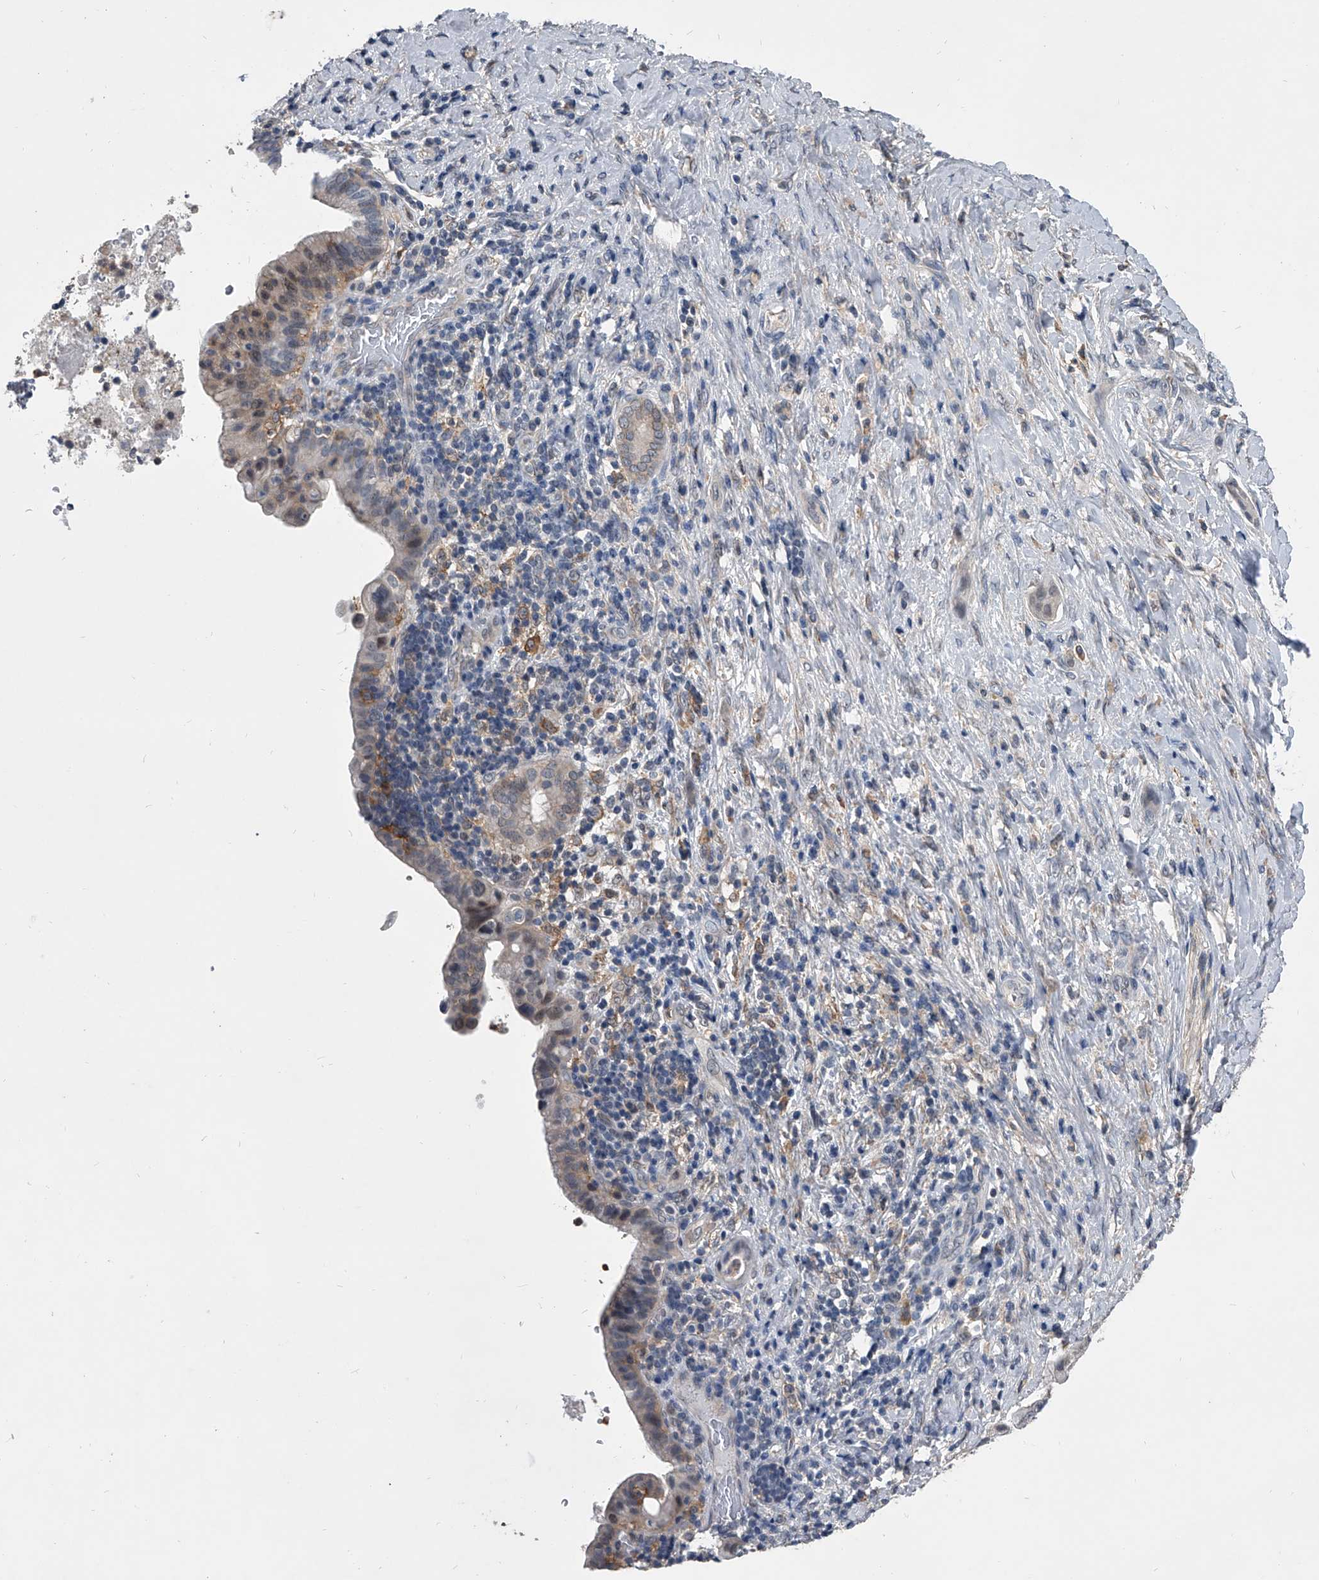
{"staining": {"intensity": "negative", "quantity": "none", "location": "none"}, "tissue": "liver cancer", "cell_type": "Tumor cells", "image_type": "cancer", "snomed": [{"axis": "morphology", "description": "Cholangiocarcinoma"}, {"axis": "topography", "description": "Liver"}], "caption": "There is no significant positivity in tumor cells of liver cholangiocarcinoma.", "gene": "MAP4K3", "patient": {"sex": "female", "age": 54}}